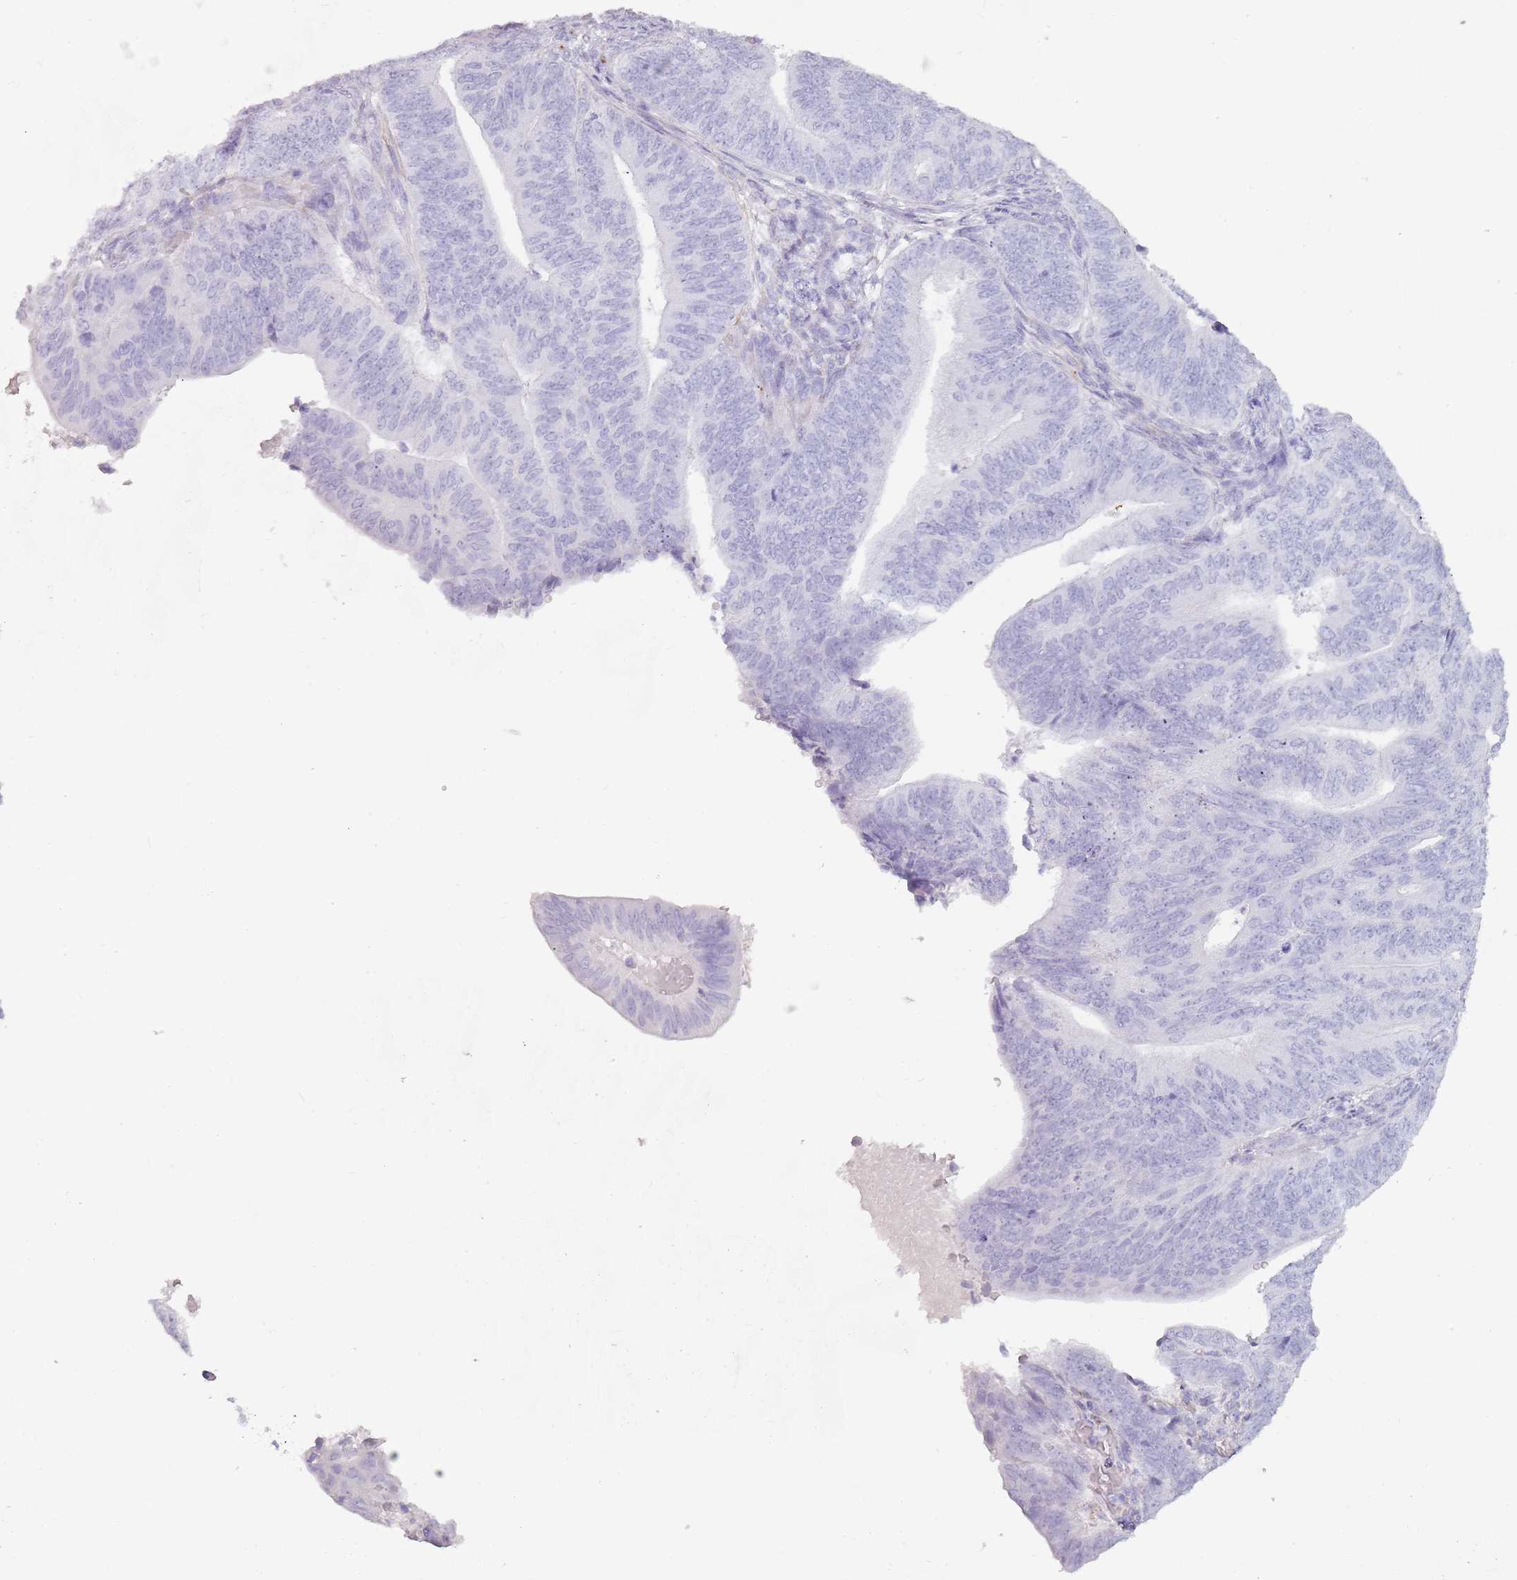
{"staining": {"intensity": "negative", "quantity": "none", "location": "none"}, "tissue": "endometrial cancer", "cell_type": "Tumor cells", "image_type": "cancer", "snomed": [{"axis": "morphology", "description": "Adenocarcinoma, NOS"}, {"axis": "topography", "description": "Endometrium"}], "caption": "This is an IHC histopathology image of endometrial cancer. There is no positivity in tumor cells.", "gene": "COLEC12", "patient": {"sex": "female", "age": 70}}